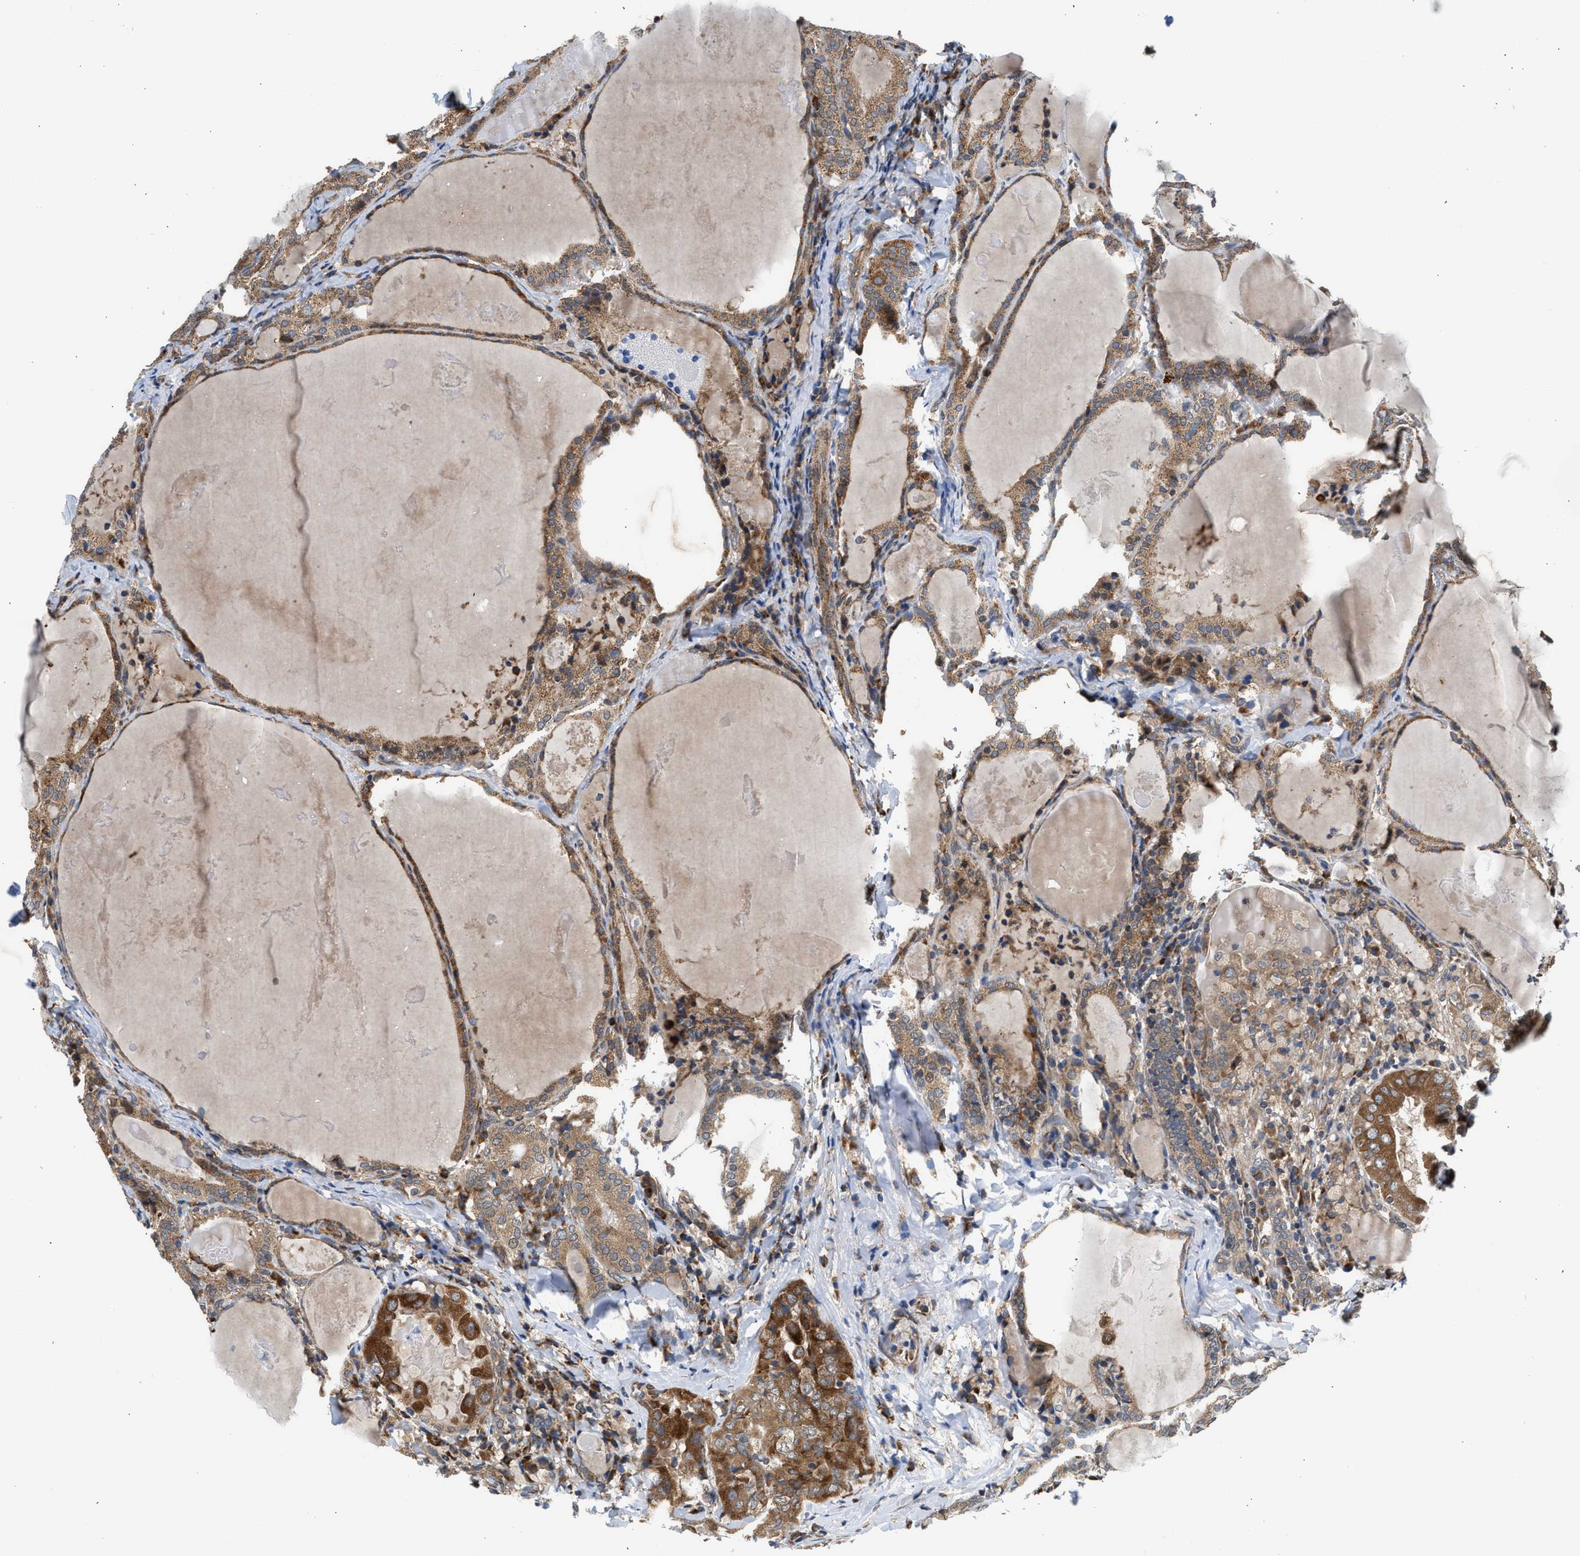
{"staining": {"intensity": "moderate", "quantity": ">75%", "location": "cytoplasmic/membranous"}, "tissue": "thyroid cancer", "cell_type": "Tumor cells", "image_type": "cancer", "snomed": [{"axis": "morphology", "description": "Papillary adenocarcinoma, NOS"}, {"axis": "topography", "description": "Thyroid gland"}], "caption": "Immunohistochemical staining of thyroid papillary adenocarcinoma demonstrates moderate cytoplasmic/membranous protein expression in about >75% of tumor cells.", "gene": "POLG2", "patient": {"sex": "female", "age": 42}}